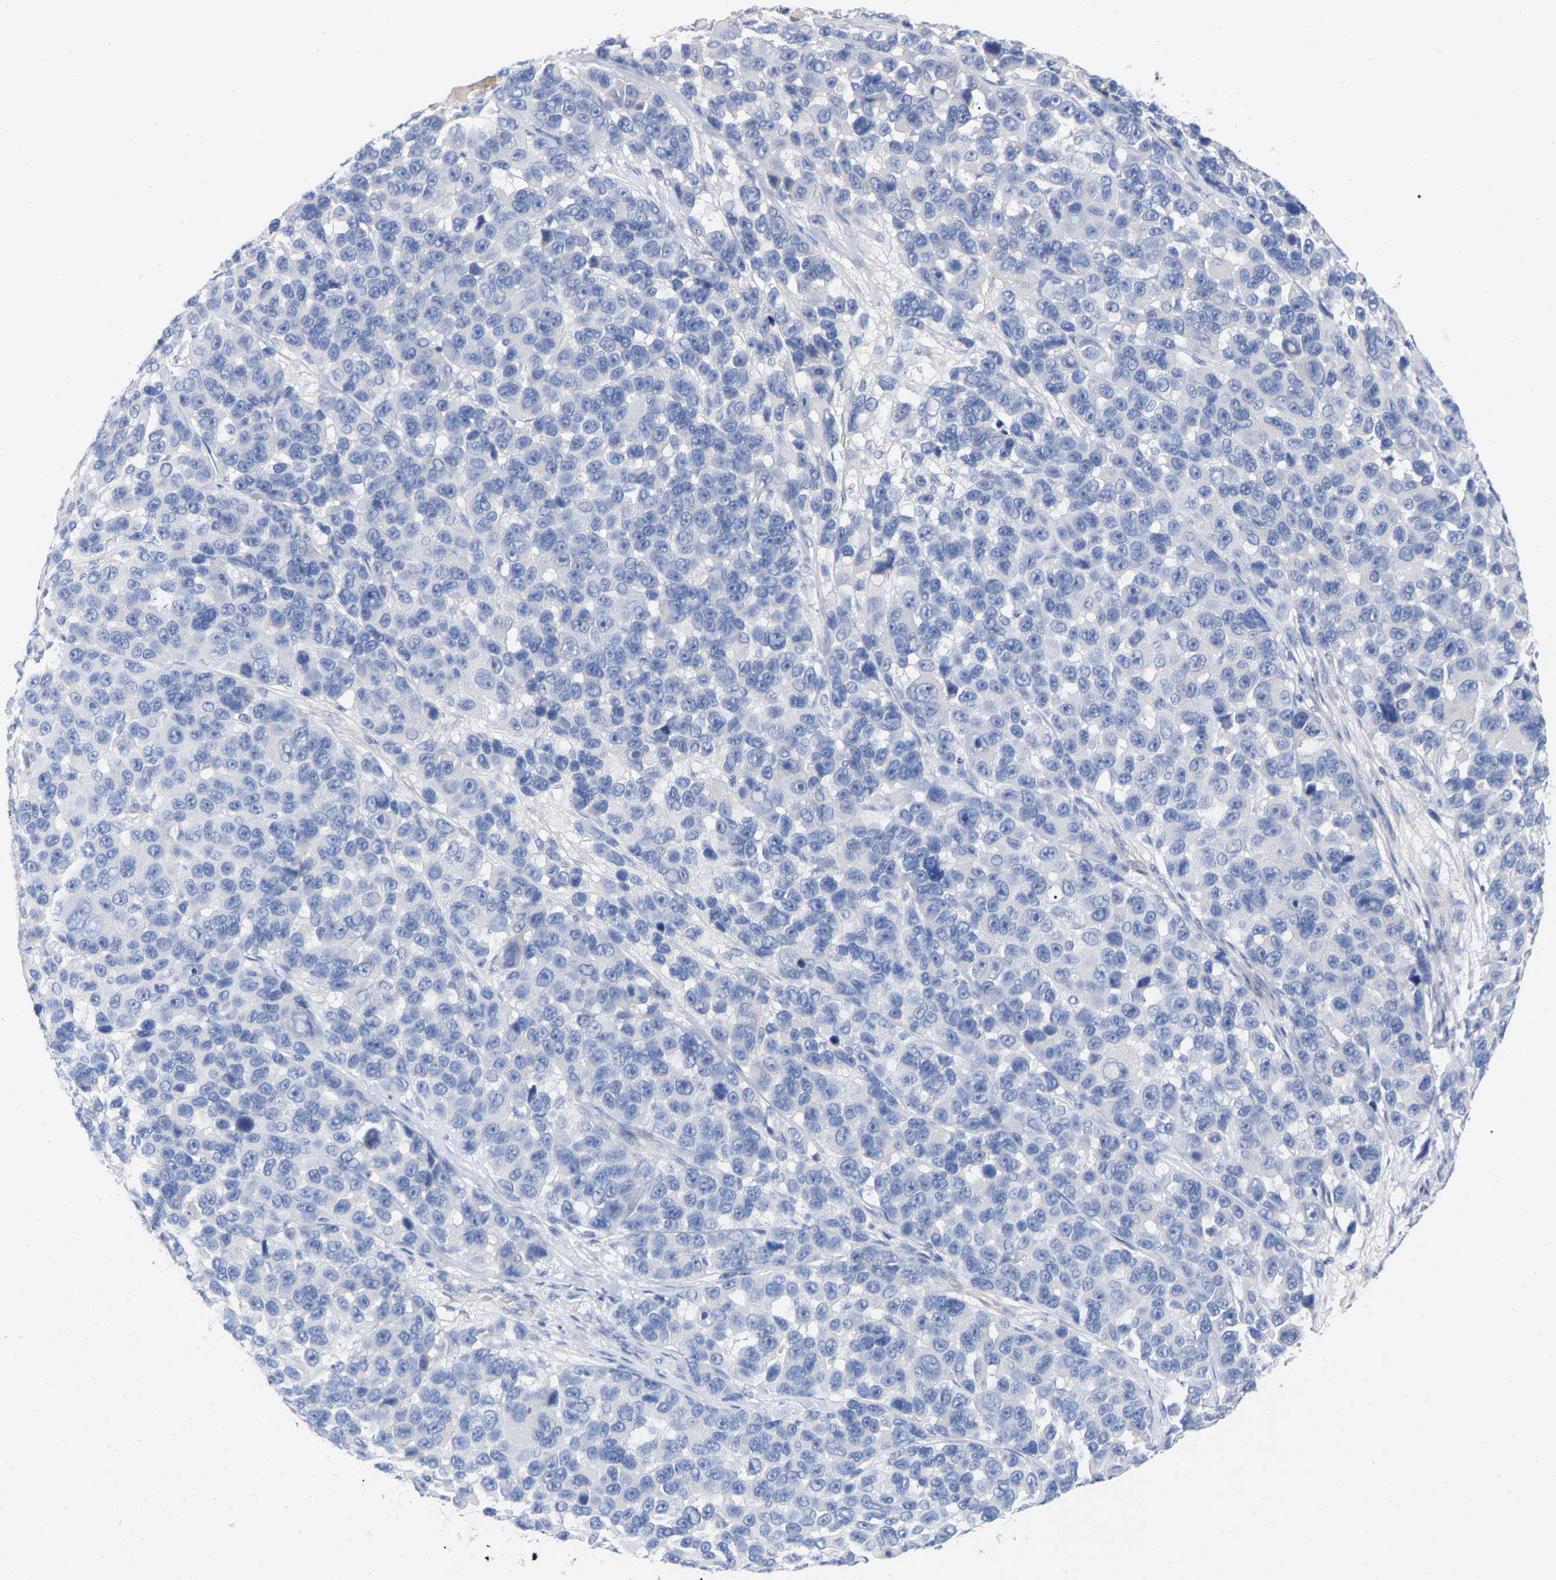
{"staining": {"intensity": "negative", "quantity": "none", "location": "none"}, "tissue": "melanoma", "cell_type": "Tumor cells", "image_type": "cancer", "snomed": [{"axis": "morphology", "description": "Malignant melanoma, NOS"}, {"axis": "topography", "description": "Skin"}], "caption": "There is no significant staining in tumor cells of malignant melanoma.", "gene": "HAPLN1", "patient": {"sex": "male", "age": 53}}